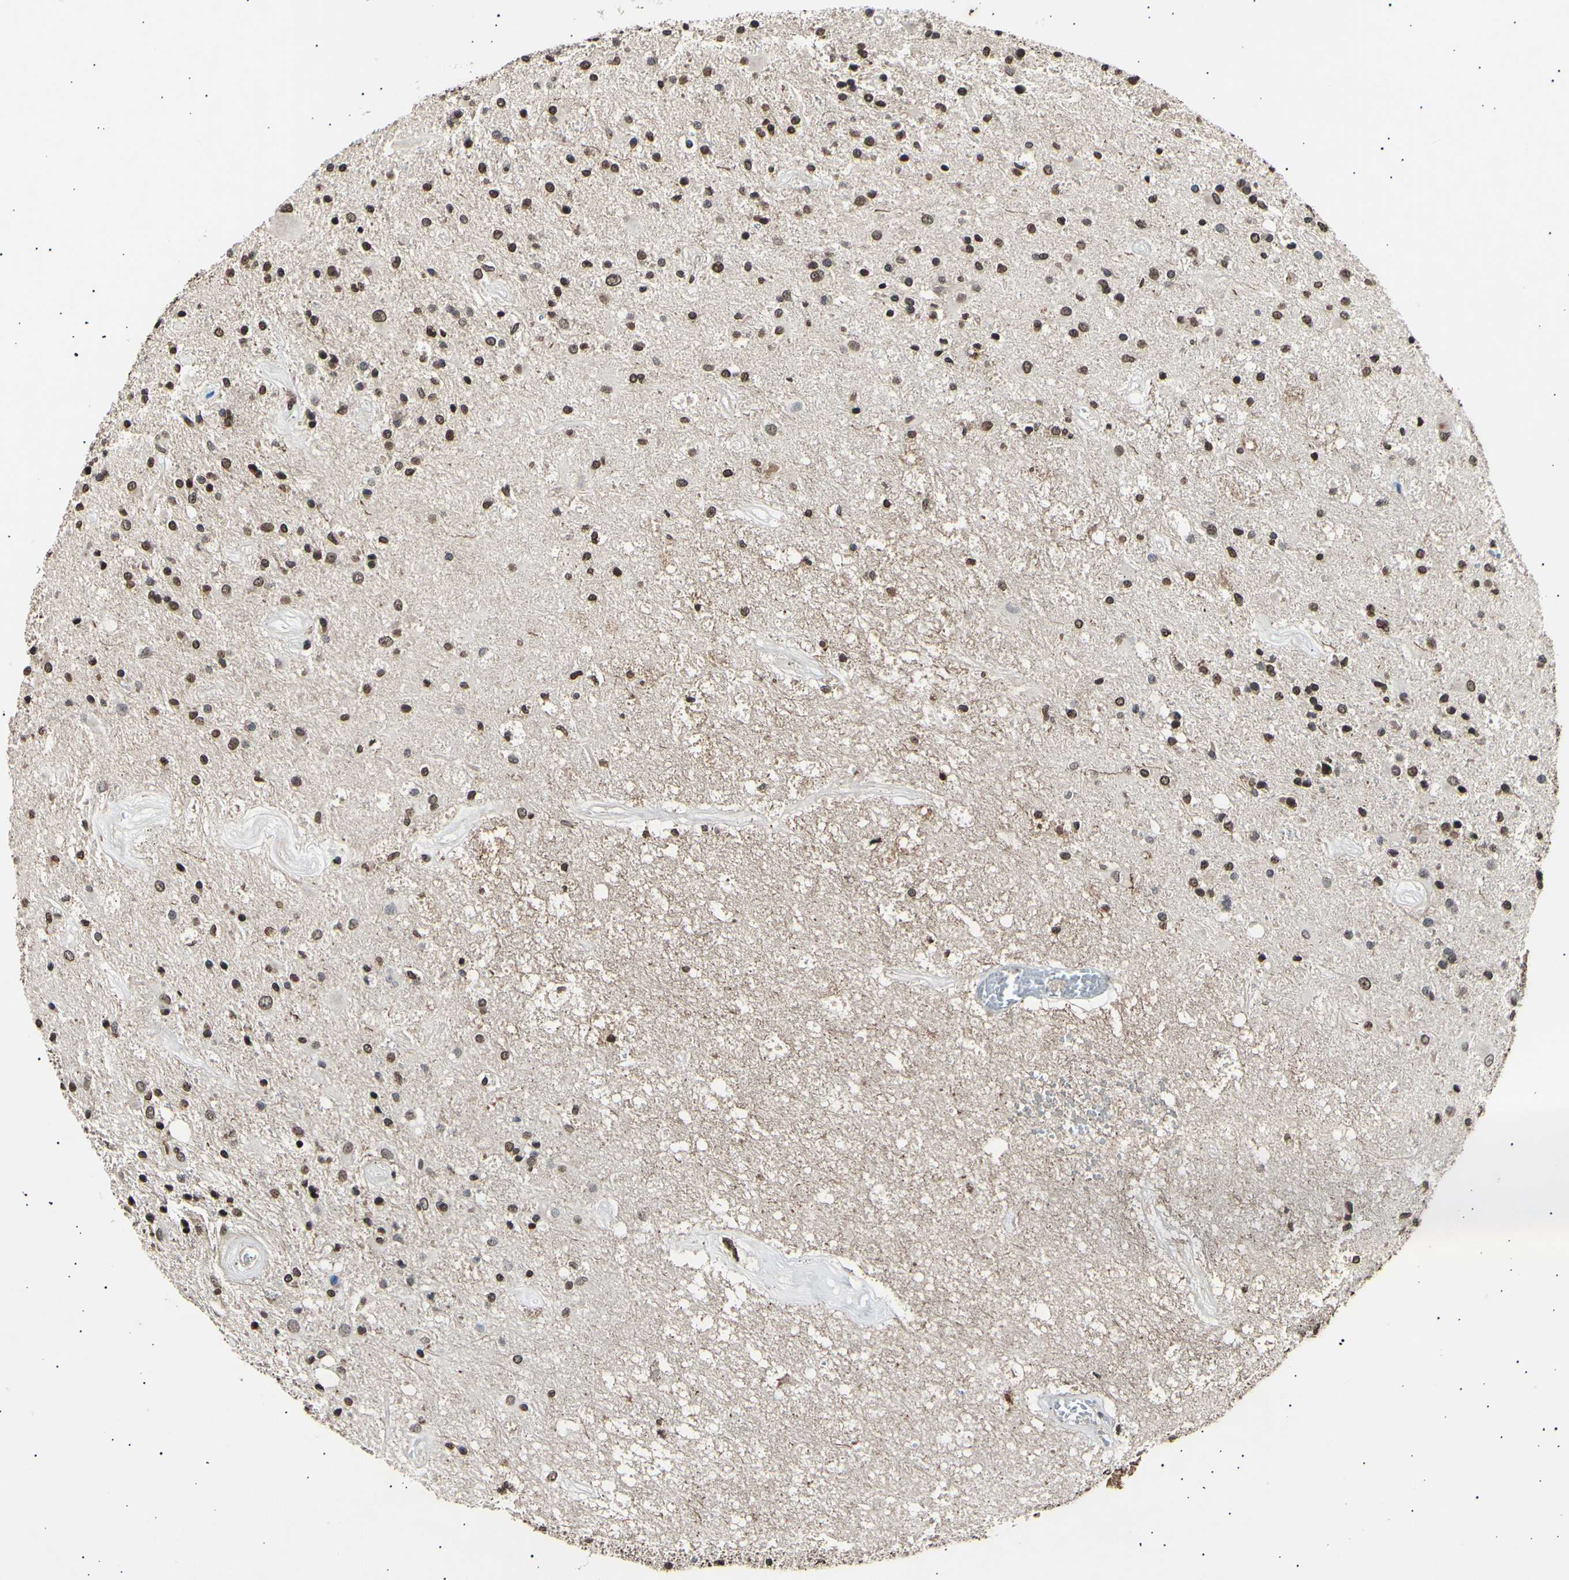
{"staining": {"intensity": "moderate", "quantity": ">75%", "location": "nuclear"}, "tissue": "glioma", "cell_type": "Tumor cells", "image_type": "cancer", "snomed": [{"axis": "morphology", "description": "Glioma, malignant, Low grade"}, {"axis": "topography", "description": "Brain"}], "caption": "This histopathology image exhibits IHC staining of malignant glioma (low-grade), with medium moderate nuclear positivity in about >75% of tumor cells.", "gene": "ANAPC7", "patient": {"sex": "male", "age": 58}}